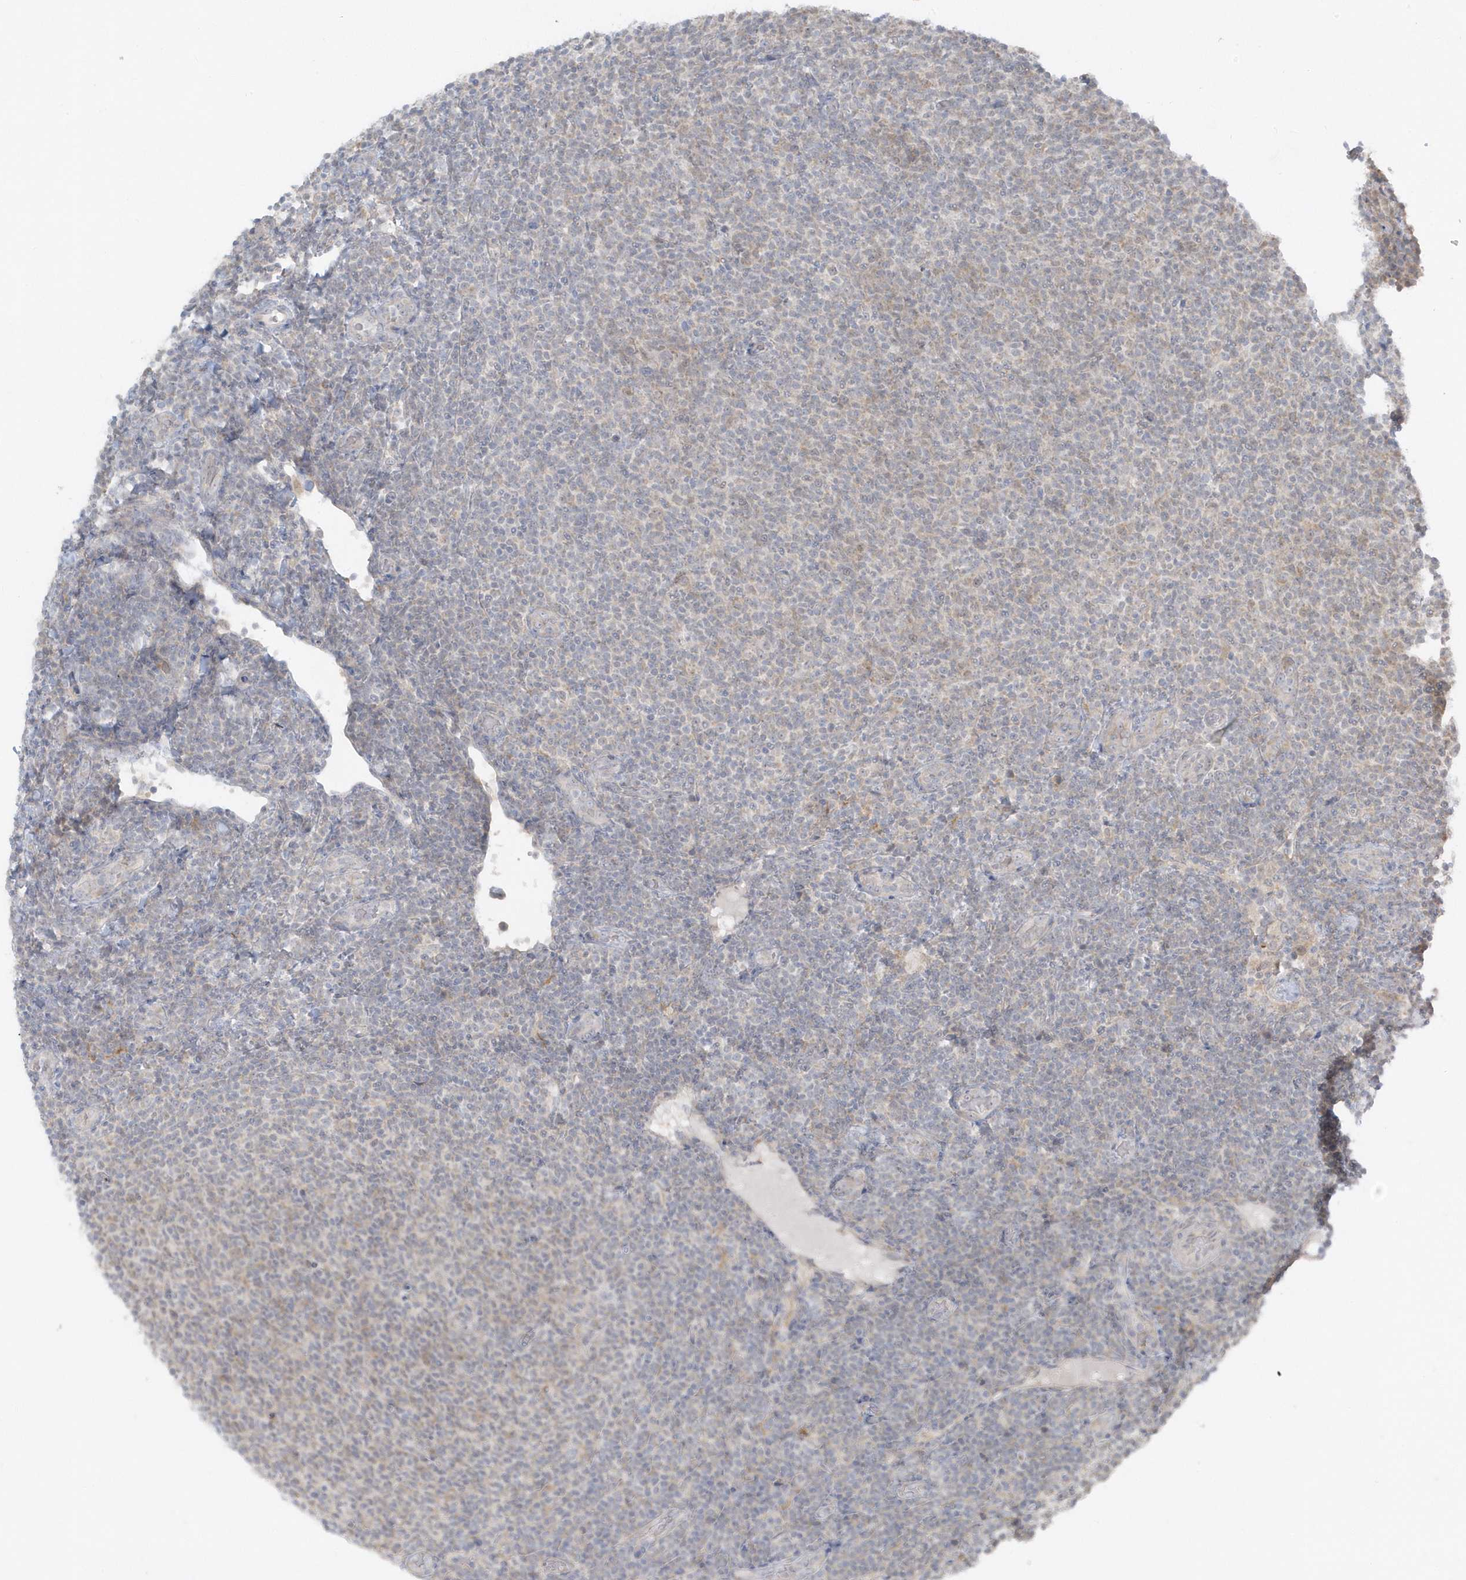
{"staining": {"intensity": "weak", "quantity": "<25%", "location": "cytoplasmic/membranous"}, "tissue": "lymphoma", "cell_type": "Tumor cells", "image_type": "cancer", "snomed": [{"axis": "morphology", "description": "Malignant lymphoma, non-Hodgkin's type, Low grade"}, {"axis": "topography", "description": "Lymph node"}], "caption": "Histopathology image shows no significant protein expression in tumor cells of lymphoma.", "gene": "SCN3A", "patient": {"sex": "male", "age": 66}}